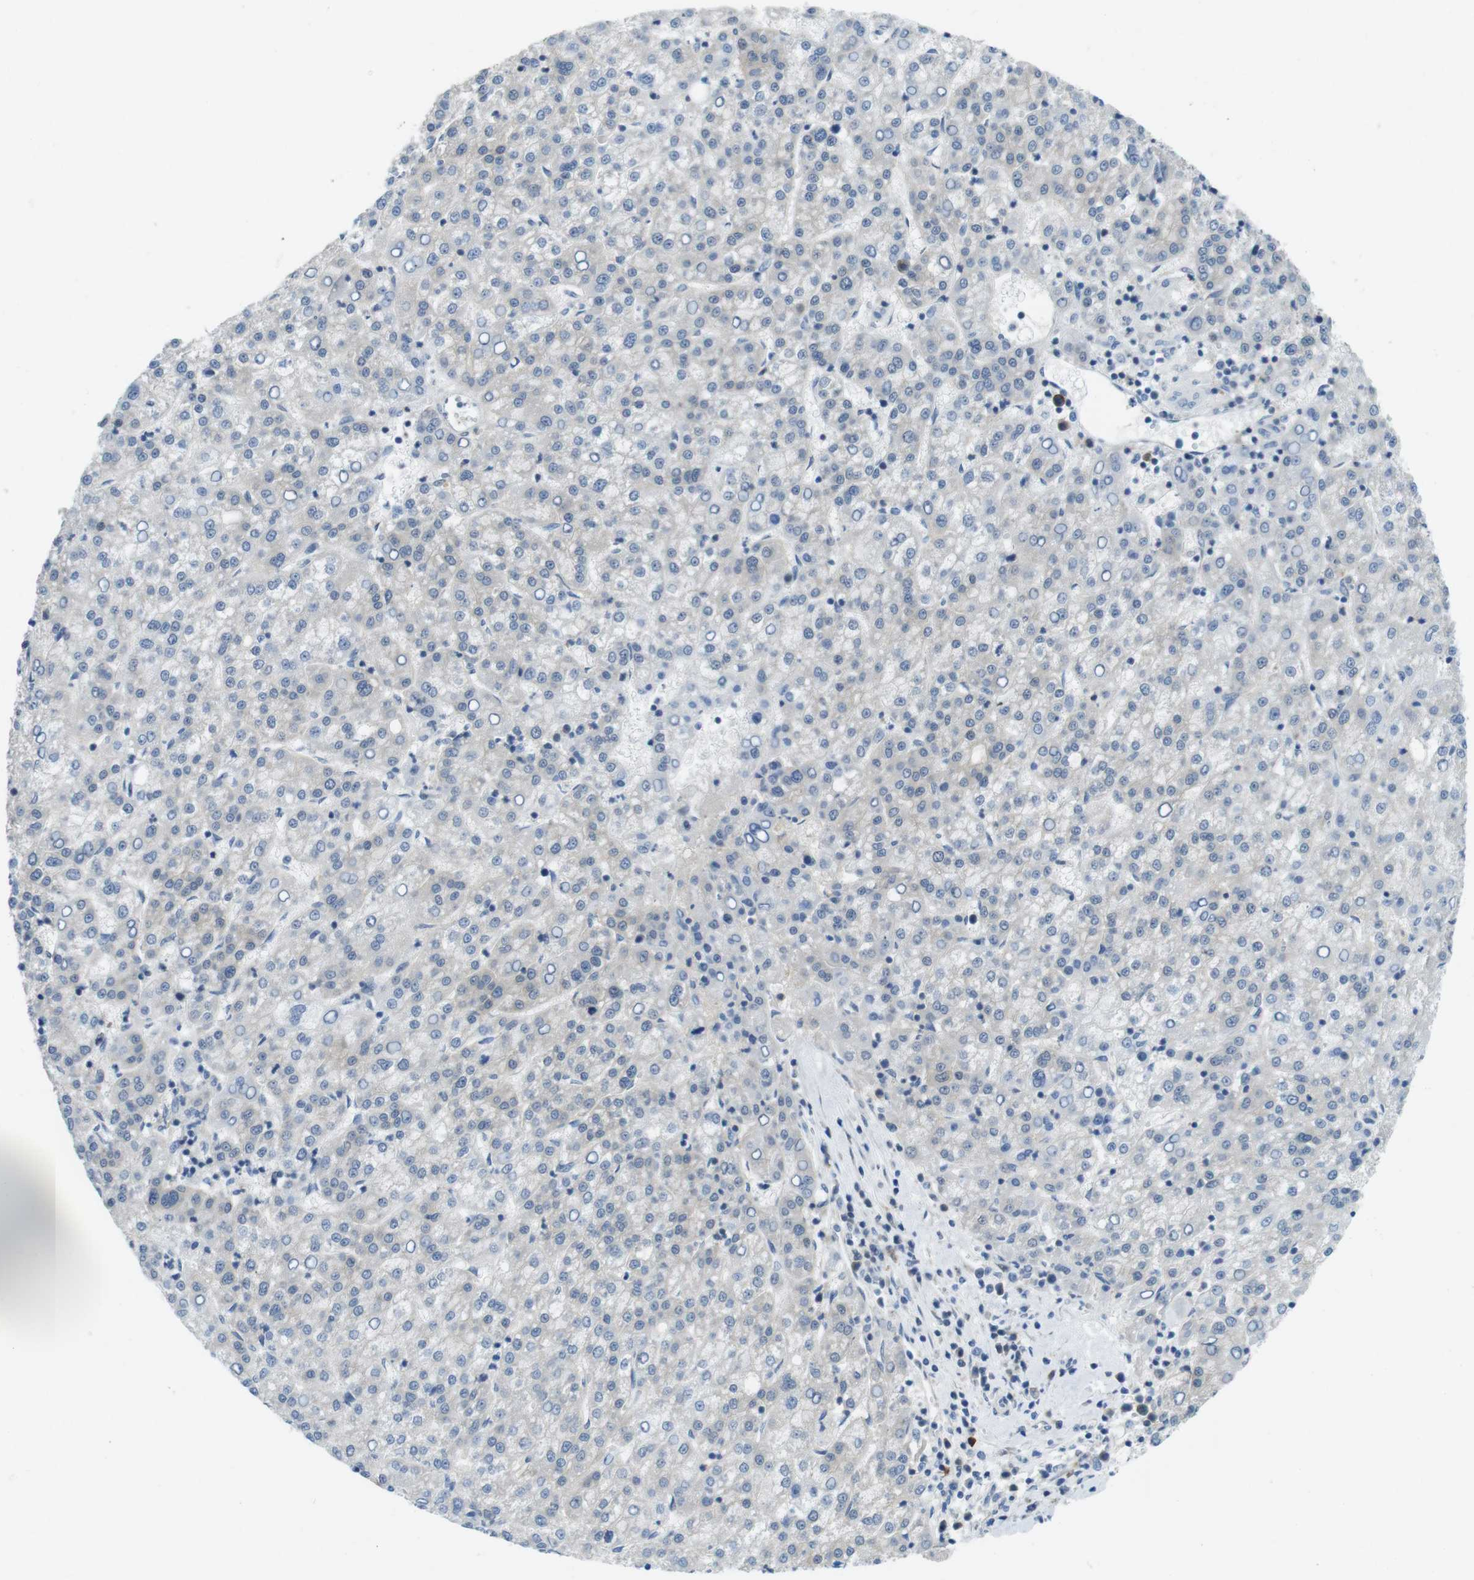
{"staining": {"intensity": "negative", "quantity": "none", "location": "none"}, "tissue": "liver cancer", "cell_type": "Tumor cells", "image_type": "cancer", "snomed": [{"axis": "morphology", "description": "Carcinoma, Hepatocellular, NOS"}, {"axis": "topography", "description": "Liver"}], "caption": "Liver cancer (hepatocellular carcinoma) stained for a protein using IHC reveals no expression tumor cells.", "gene": "CASP2", "patient": {"sex": "female", "age": 58}}